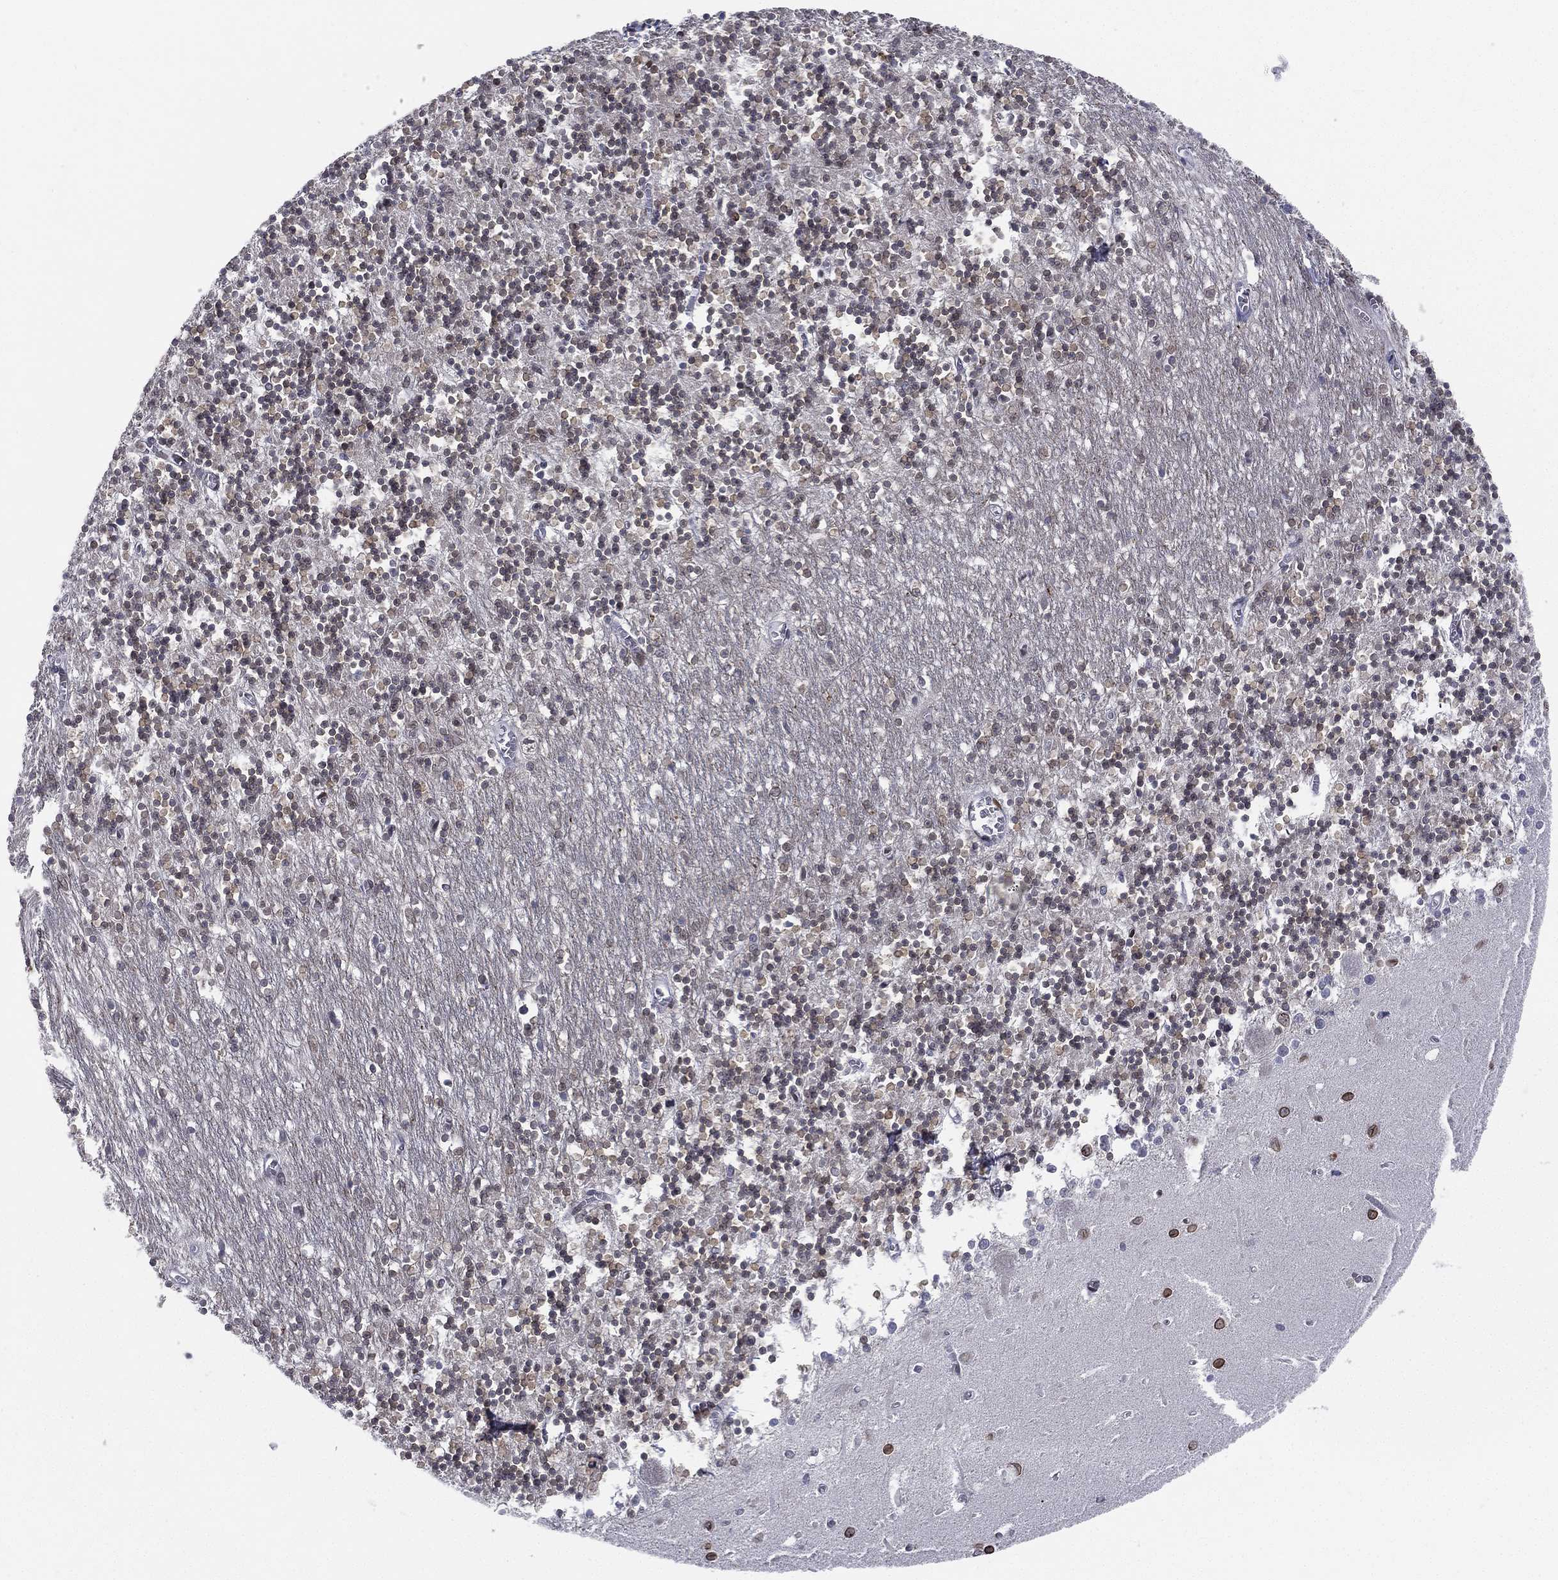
{"staining": {"intensity": "moderate", "quantity": "<25%", "location": "nuclear"}, "tissue": "cerebellum", "cell_type": "Cells in granular layer", "image_type": "normal", "snomed": [{"axis": "morphology", "description": "Normal tissue, NOS"}, {"axis": "topography", "description": "Cerebellum"}], "caption": "The micrograph displays a brown stain indicating the presence of a protein in the nuclear of cells in granular layer in cerebellum. Immunohistochemistry stains the protein of interest in brown and the nuclei are stained blue.", "gene": "LMNB1", "patient": {"sex": "female", "age": 64}}